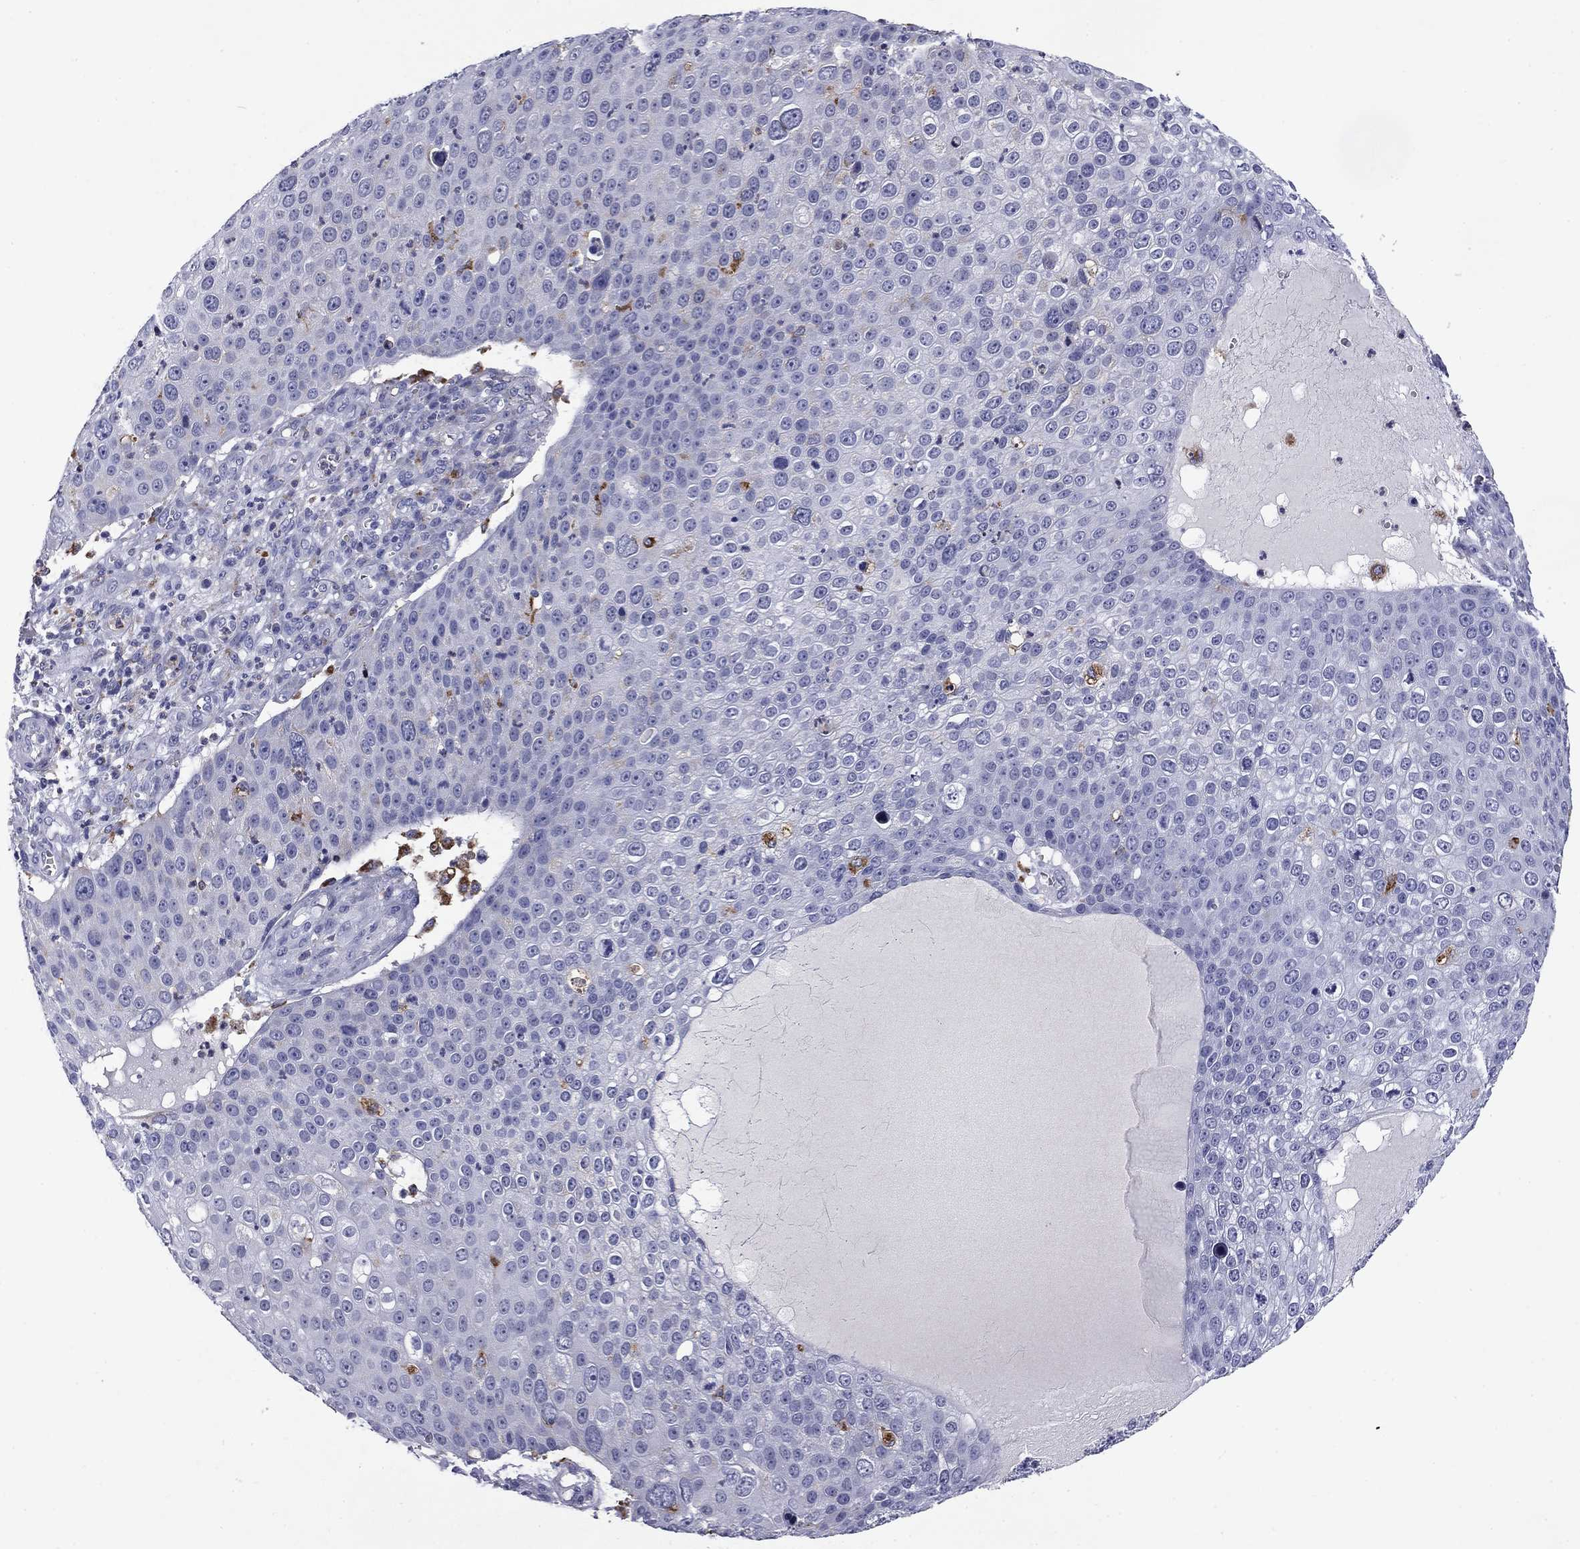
{"staining": {"intensity": "negative", "quantity": "none", "location": "none"}, "tissue": "skin cancer", "cell_type": "Tumor cells", "image_type": "cancer", "snomed": [{"axis": "morphology", "description": "Squamous cell carcinoma, NOS"}, {"axis": "topography", "description": "Skin"}], "caption": "There is no significant staining in tumor cells of skin cancer (squamous cell carcinoma).", "gene": "MADCAM1", "patient": {"sex": "male", "age": 71}}